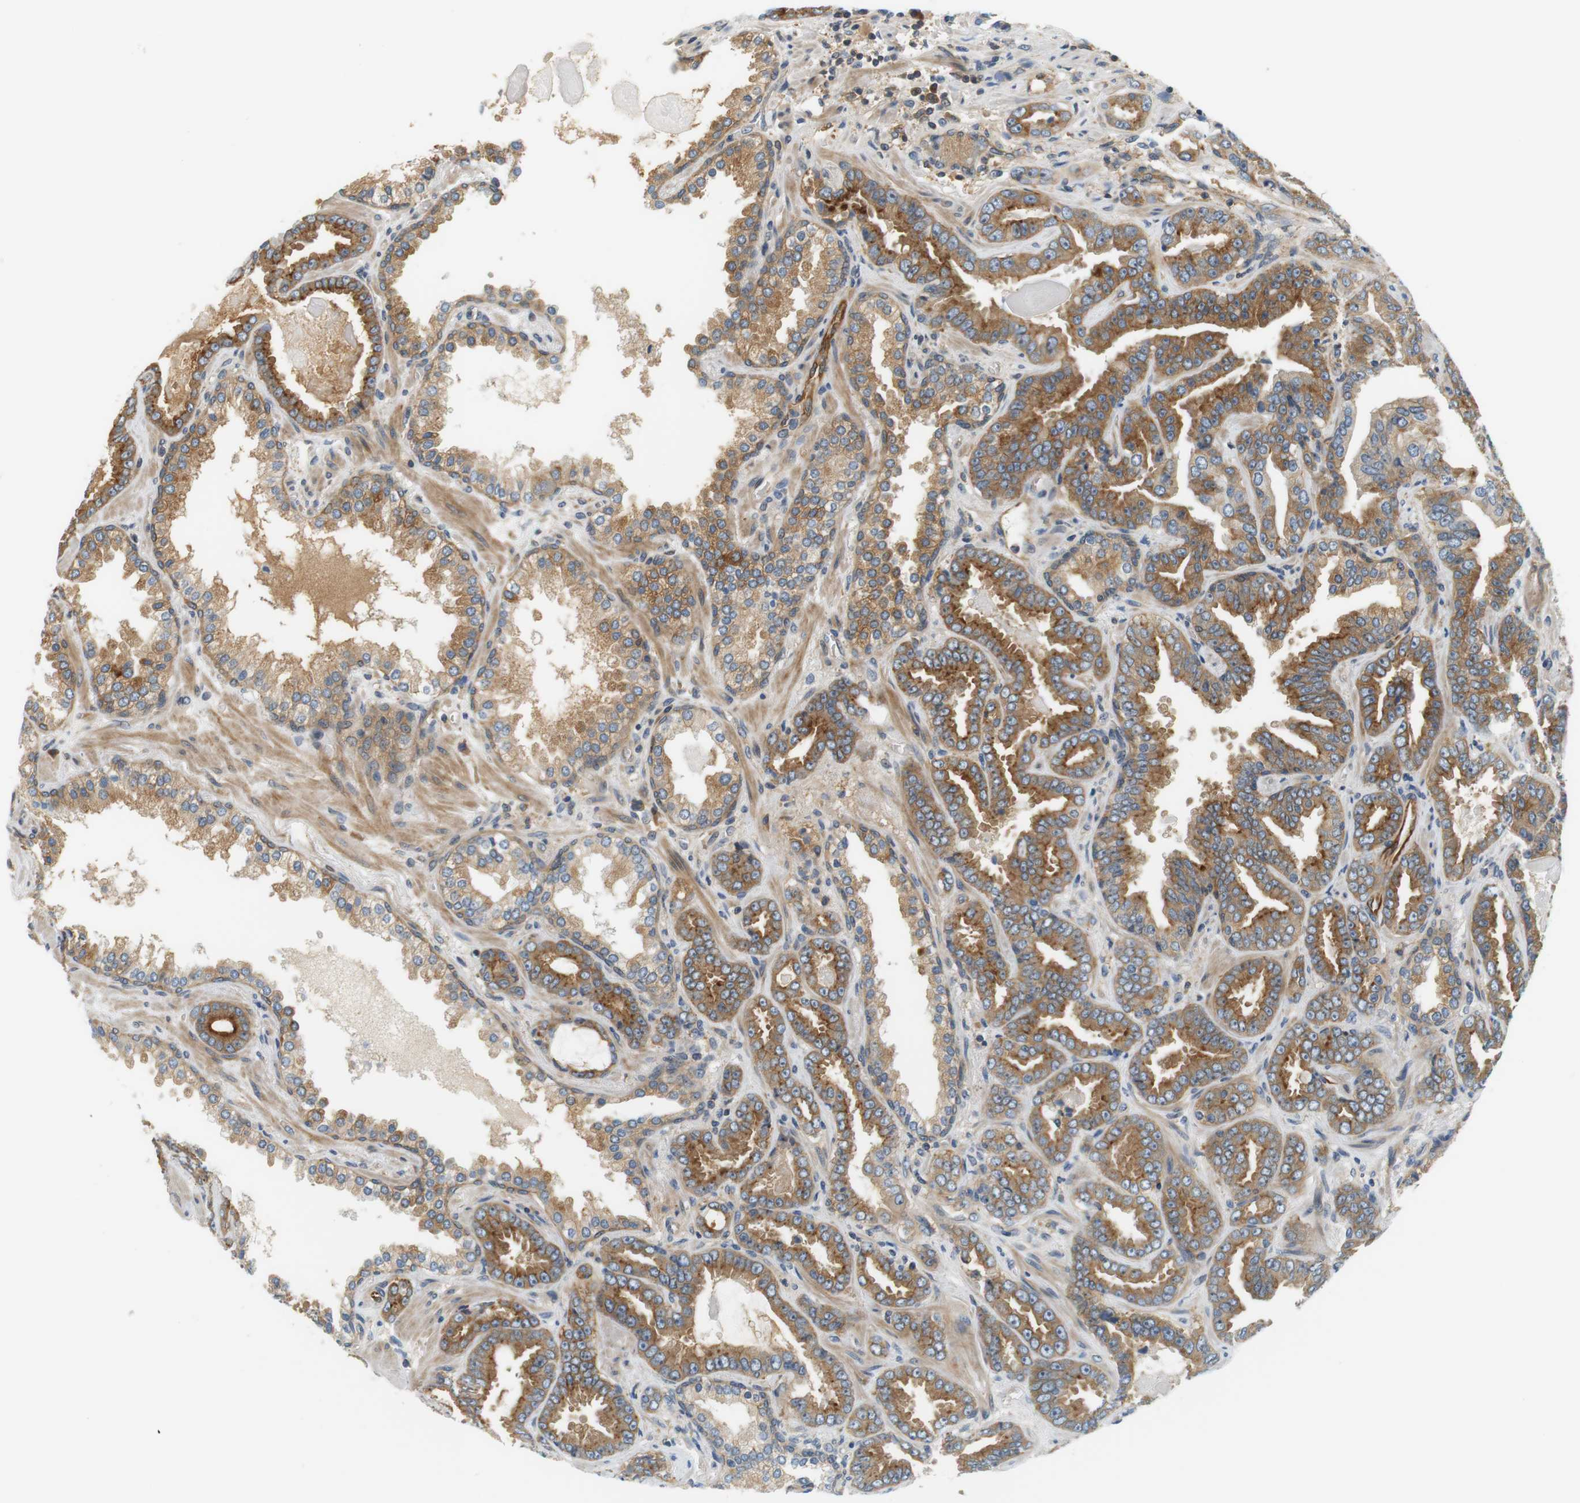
{"staining": {"intensity": "moderate", "quantity": ">75%", "location": "cytoplasmic/membranous"}, "tissue": "prostate cancer", "cell_type": "Tumor cells", "image_type": "cancer", "snomed": [{"axis": "morphology", "description": "Adenocarcinoma, Low grade"}, {"axis": "topography", "description": "Prostate"}], "caption": "Tumor cells display medium levels of moderate cytoplasmic/membranous positivity in approximately >75% of cells in prostate cancer.", "gene": "SH3GLB1", "patient": {"sex": "male", "age": 60}}